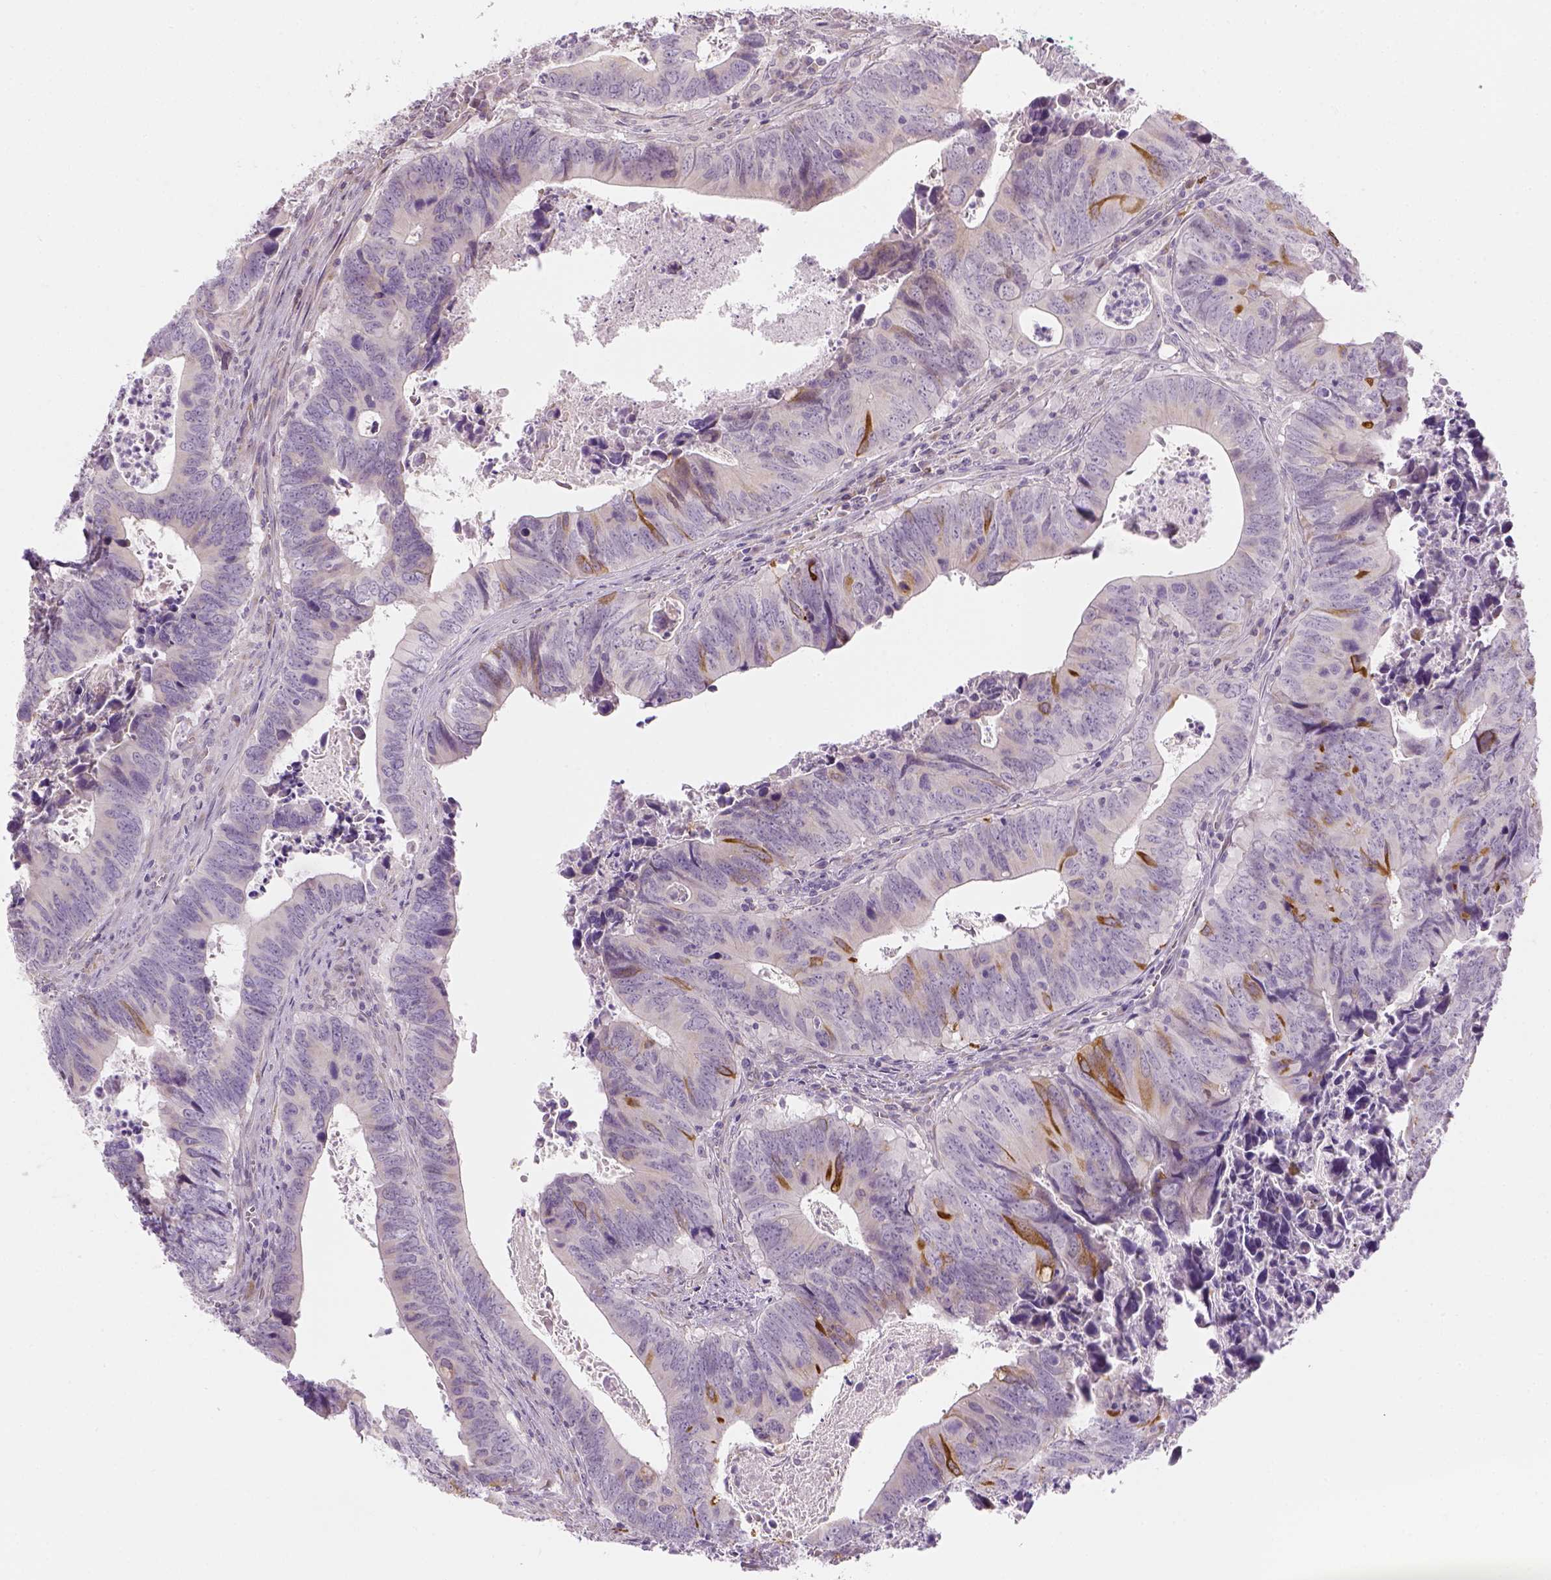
{"staining": {"intensity": "strong", "quantity": "<25%", "location": "cytoplasmic/membranous"}, "tissue": "colorectal cancer", "cell_type": "Tumor cells", "image_type": "cancer", "snomed": [{"axis": "morphology", "description": "Adenocarcinoma, NOS"}, {"axis": "topography", "description": "Colon"}], "caption": "The micrograph displays staining of colorectal adenocarcinoma, revealing strong cytoplasmic/membranous protein staining (brown color) within tumor cells.", "gene": "CACNB1", "patient": {"sex": "female", "age": 82}}